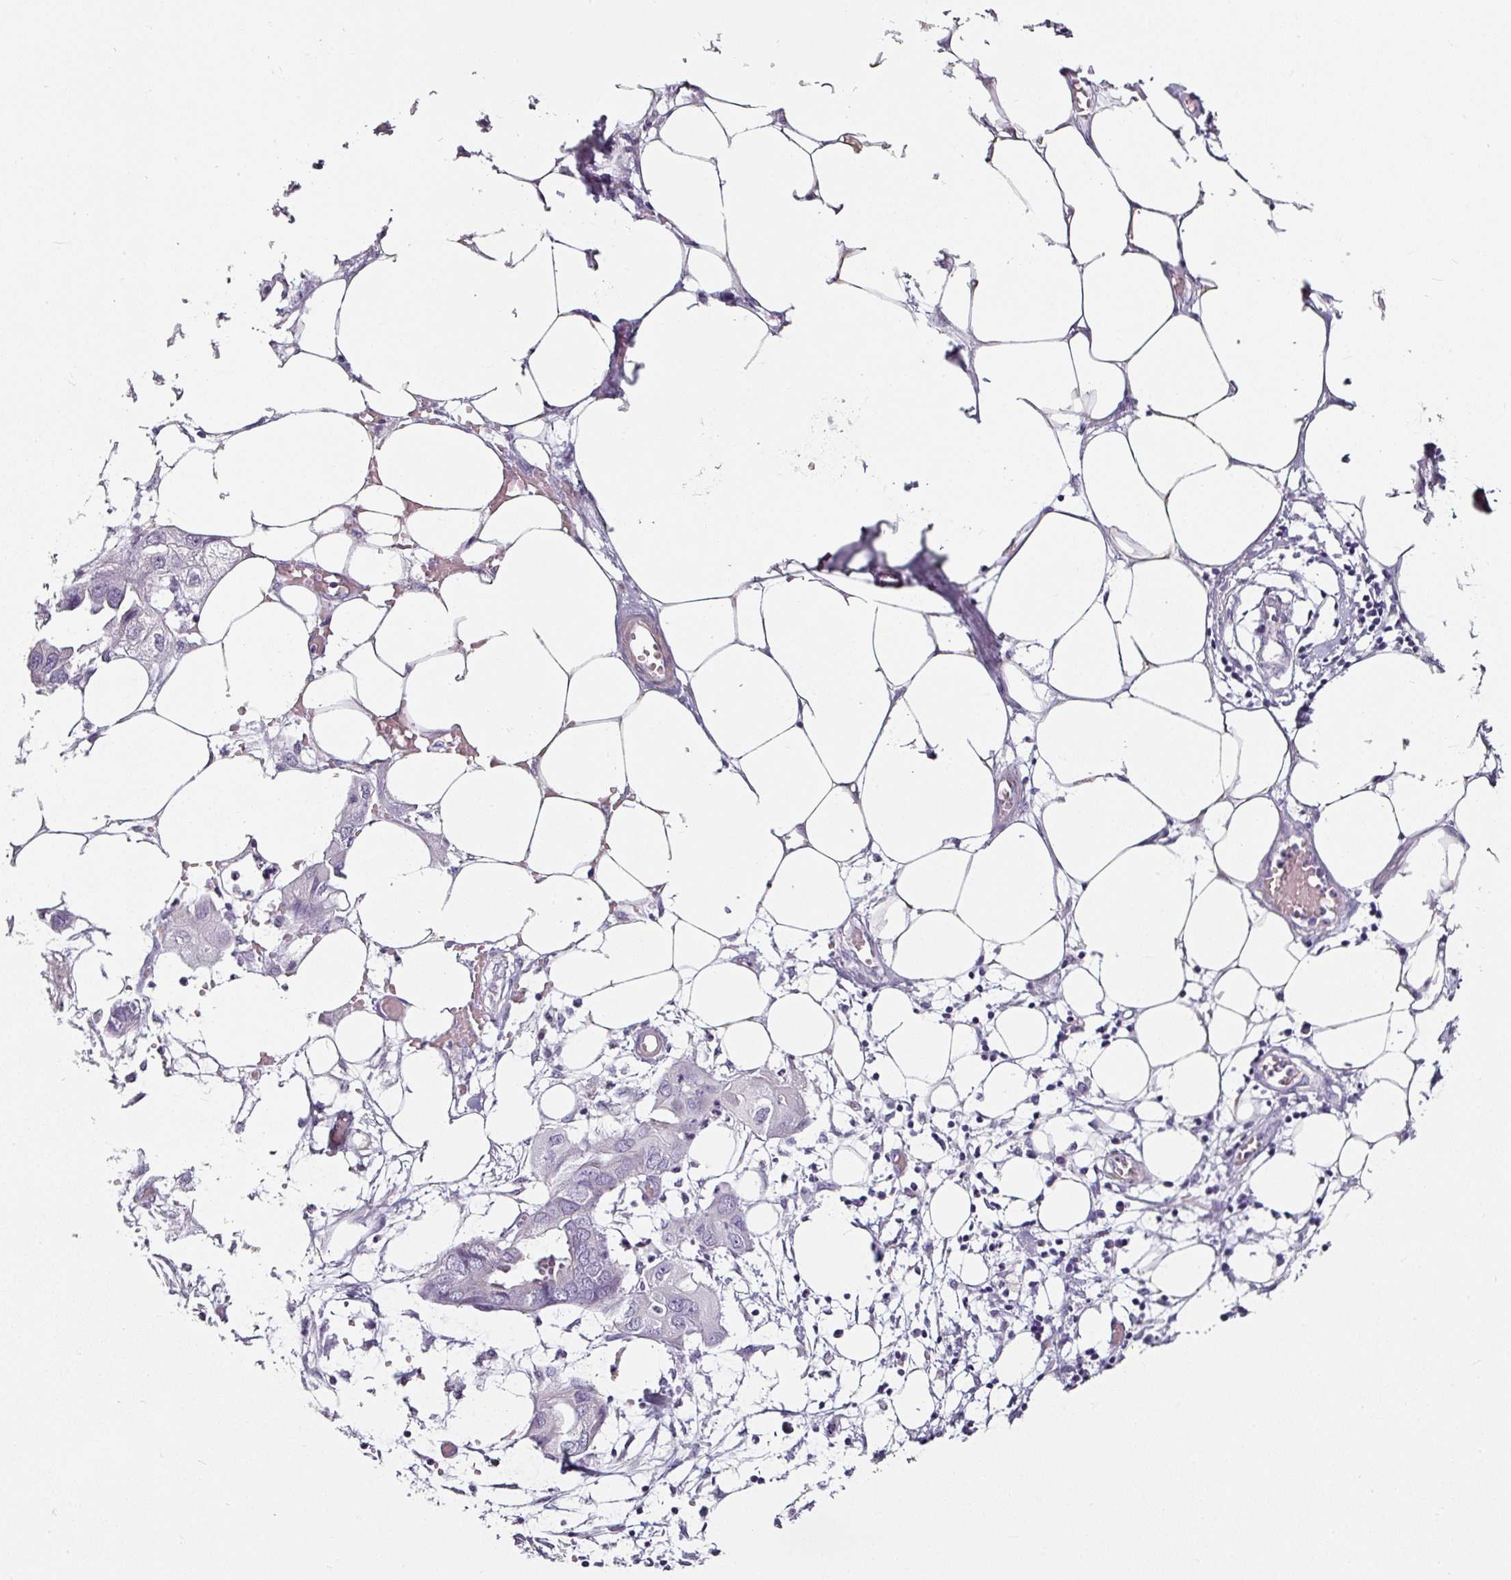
{"staining": {"intensity": "negative", "quantity": "none", "location": "none"}, "tissue": "endometrial cancer", "cell_type": "Tumor cells", "image_type": "cancer", "snomed": [{"axis": "morphology", "description": "Adenocarcinoma, NOS"}, {"axis": "morphology", "description": "Adenocarcinoma, metastatic, NOS"}, {"axis": "topography", "description": "Adipose tissue"}, {"axis": "topography", "description": "Endometrium"}], "caption": "Endometrial metastatic adenocarcinoma was stained to show a protein in brown. There is no significant positivity in tumor cells.", "gene": "CAP2", "patient": {"sex": "female", "age": 67}}